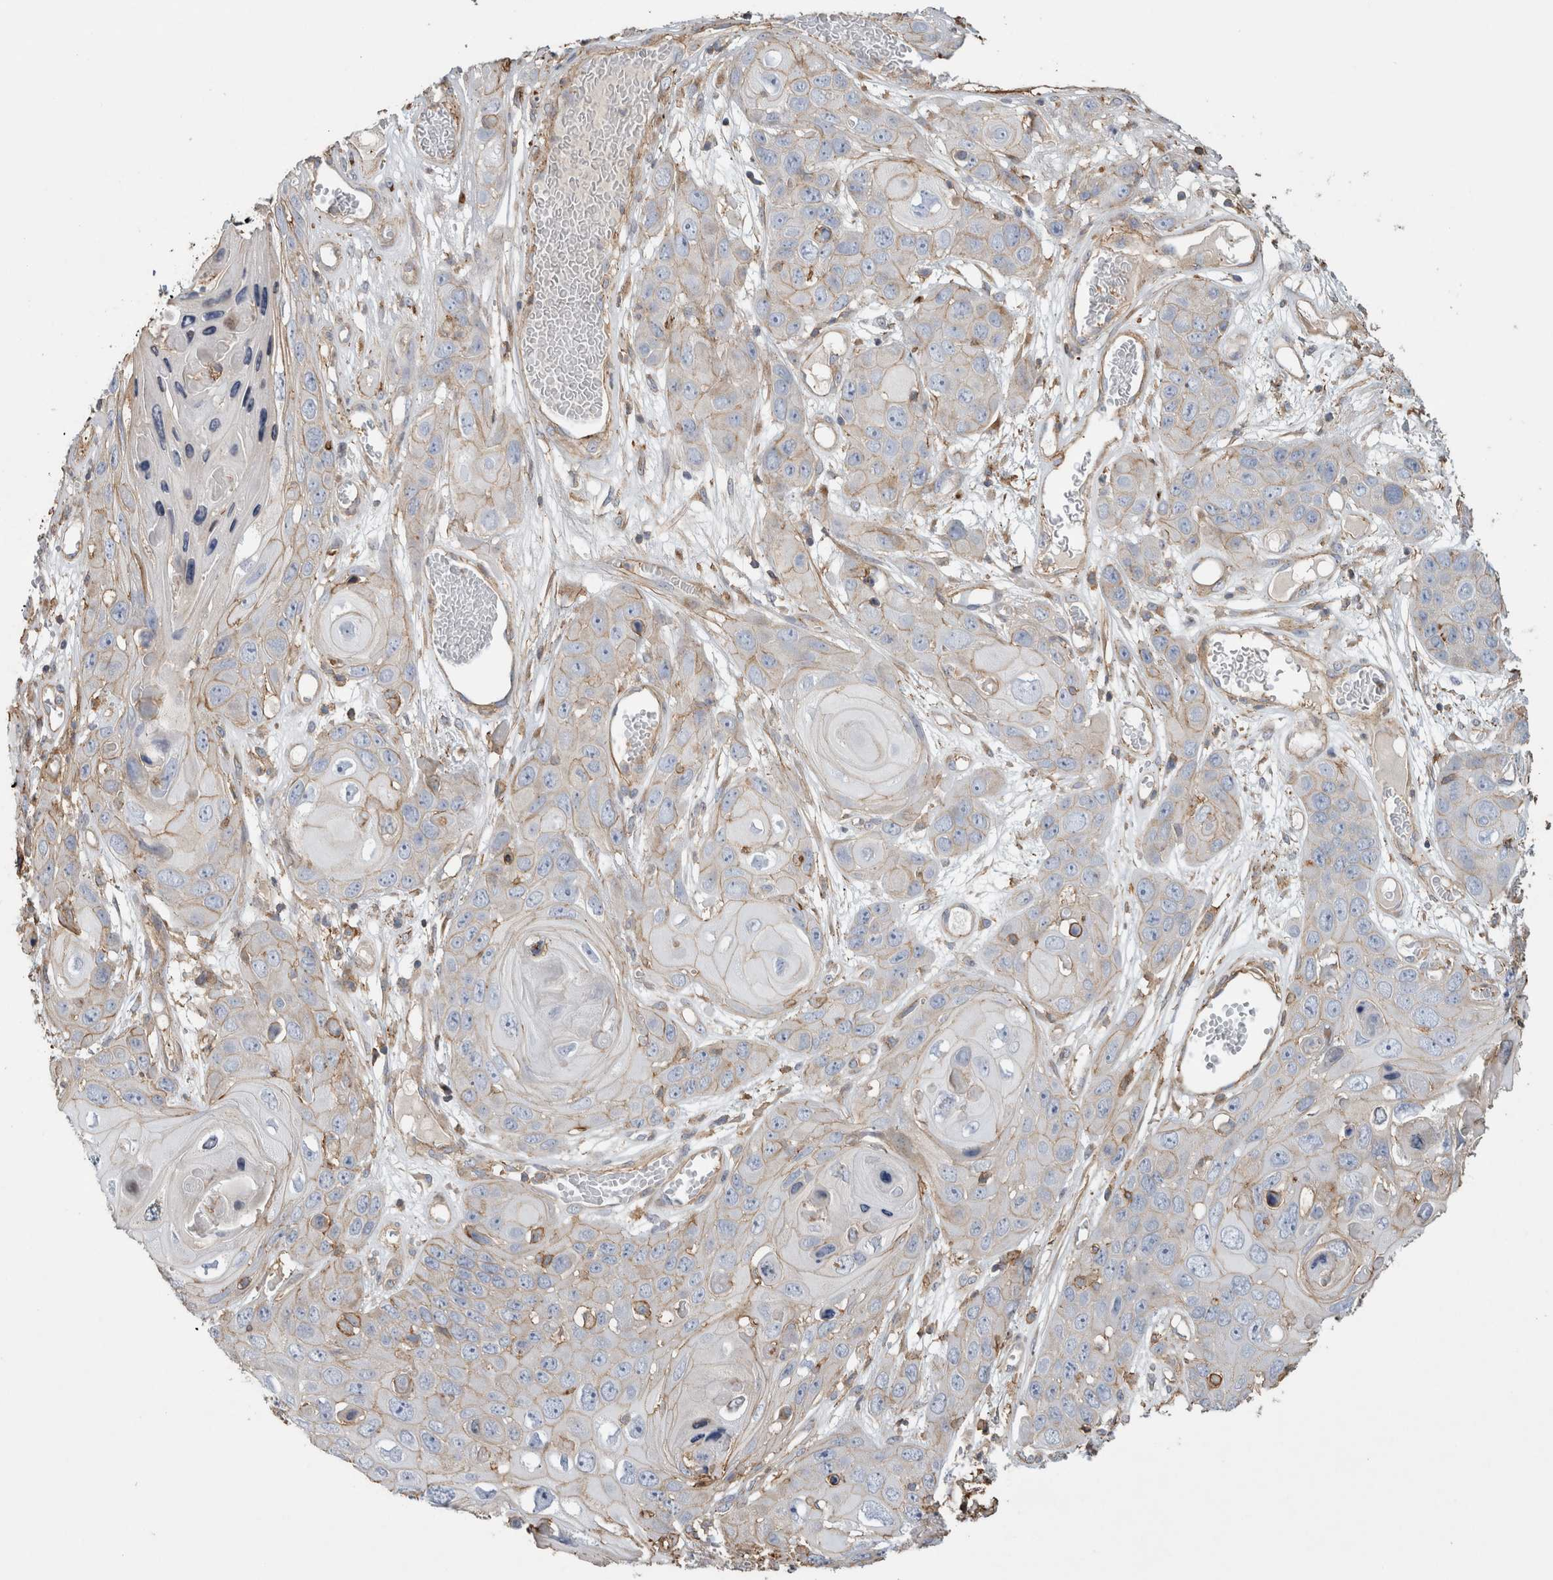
{"staining": {"intensity": "negative", "quantity": "none", "location": "none"}, "tissue": "skin cancer", "cell_type": "Tumor cells", "image_type": "cancer", "snomed": [{"axis": "morphology", "description": "Squamous cell carcinoma, NOS"}, {"axis": "topography", "description": "Skin"}], "caption": "The micrograph demonstrates no staining of tumor cells in squamous cell carcinoma (skin).", "gene": "GPER1", "patient": {"sex": "male", "age": 55}}